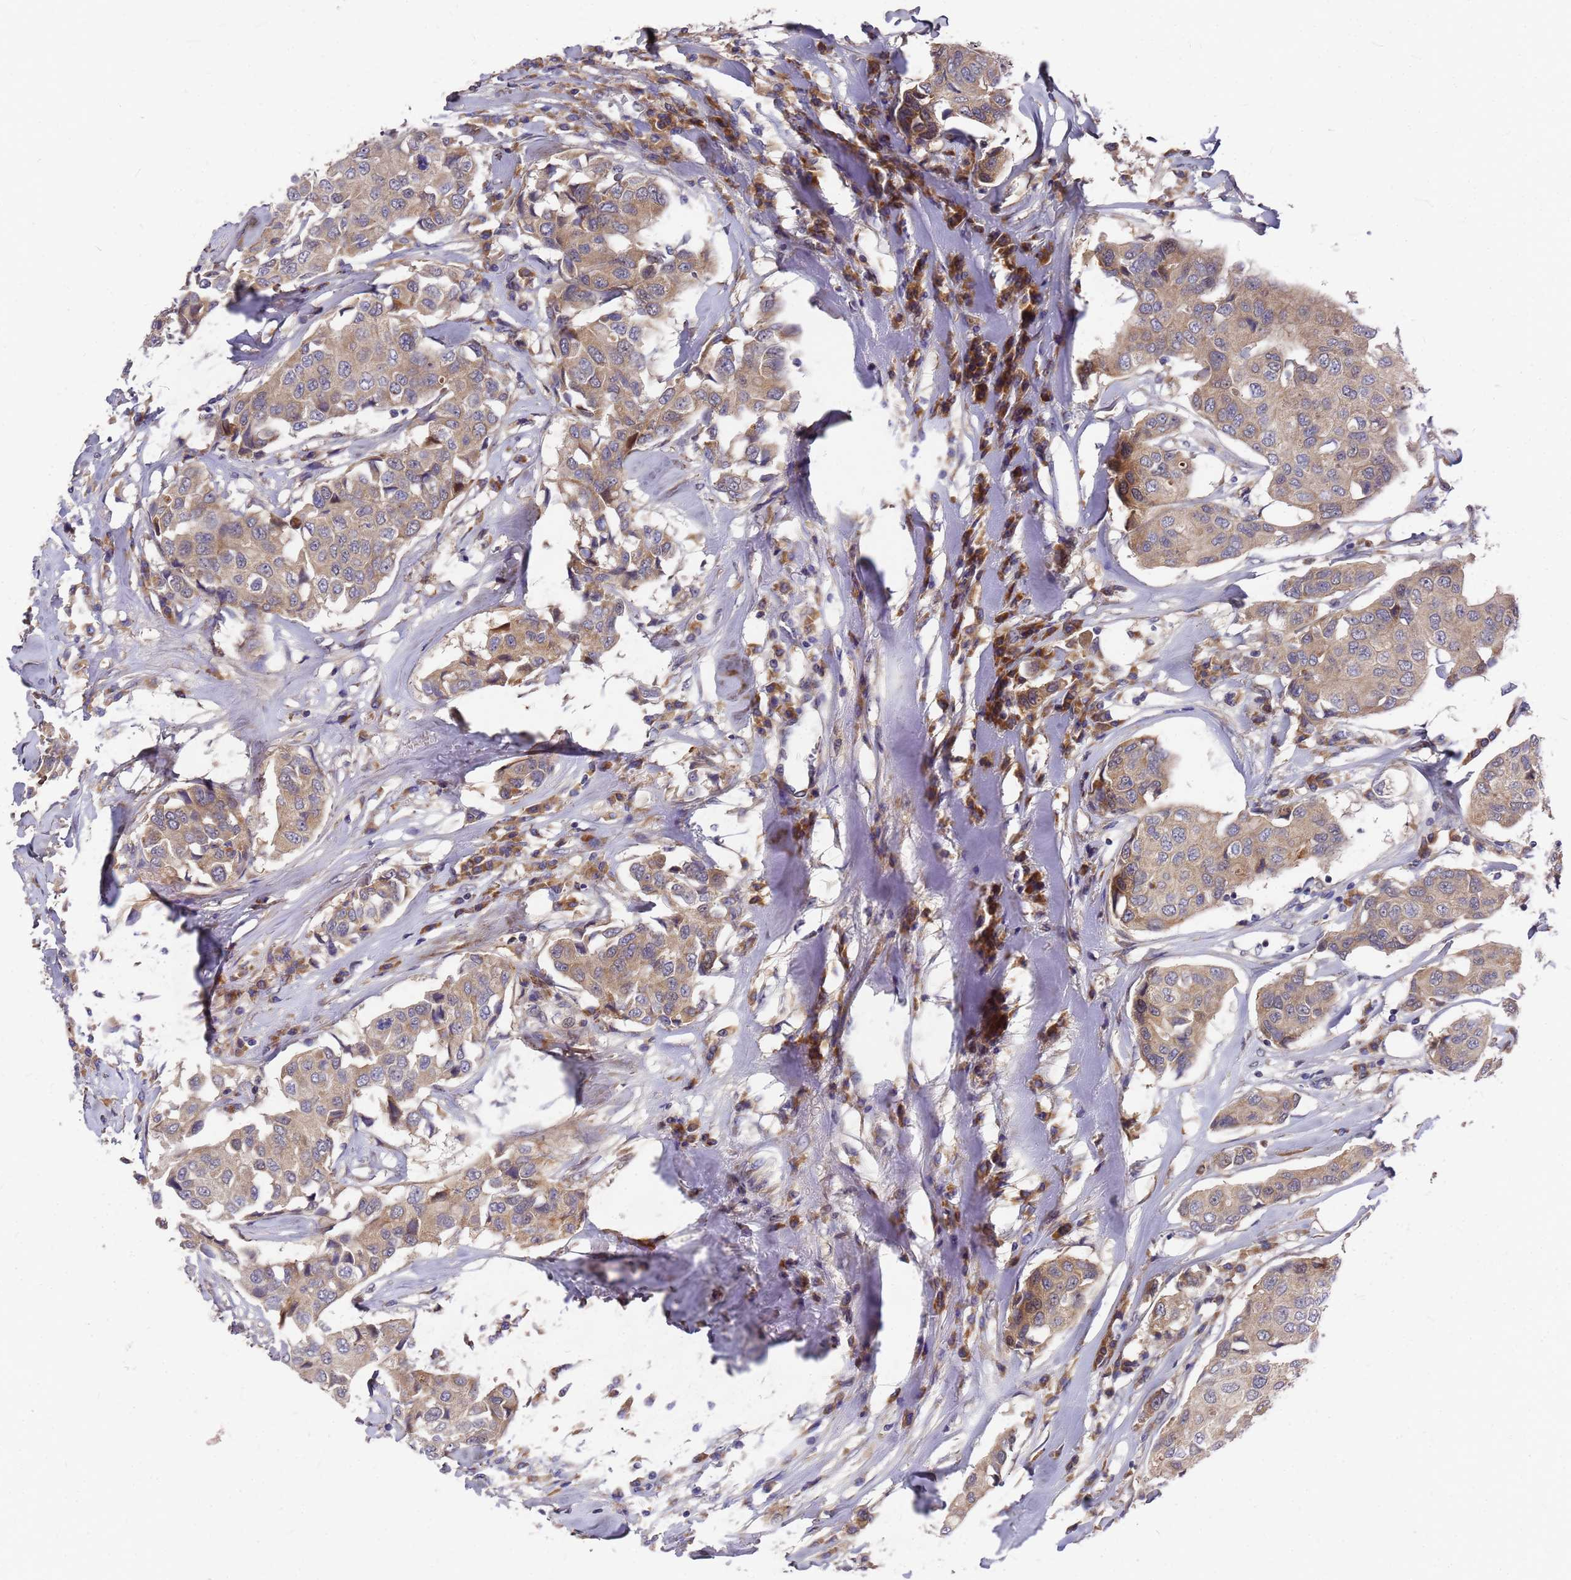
{"staining": {"intensity": "moderate", "quantity": ">75%", "location": "cytoplasmic/membranous"}, "tissue": "breast cancer", "cell_type": "Tumor cells", "image_type": "cancer", "snomed": [{"axis": "morphology", "description": "Duct carcinoma"}, {"axis": "topography", "description": "Breast"}], "caption": "Tumor cells display medium levels of moderate cytoplasmic/membranous positivity in about >75% of cells in intraductal carcinoma (breast). (Stains: DAB (3,3'-diaminobenzidine) in brown, nuclei in blue, Microscopy: brightfield microscopy at high magnification).", "gene": "ZNF717", "patient": {"sex": "female", "age": 80}}